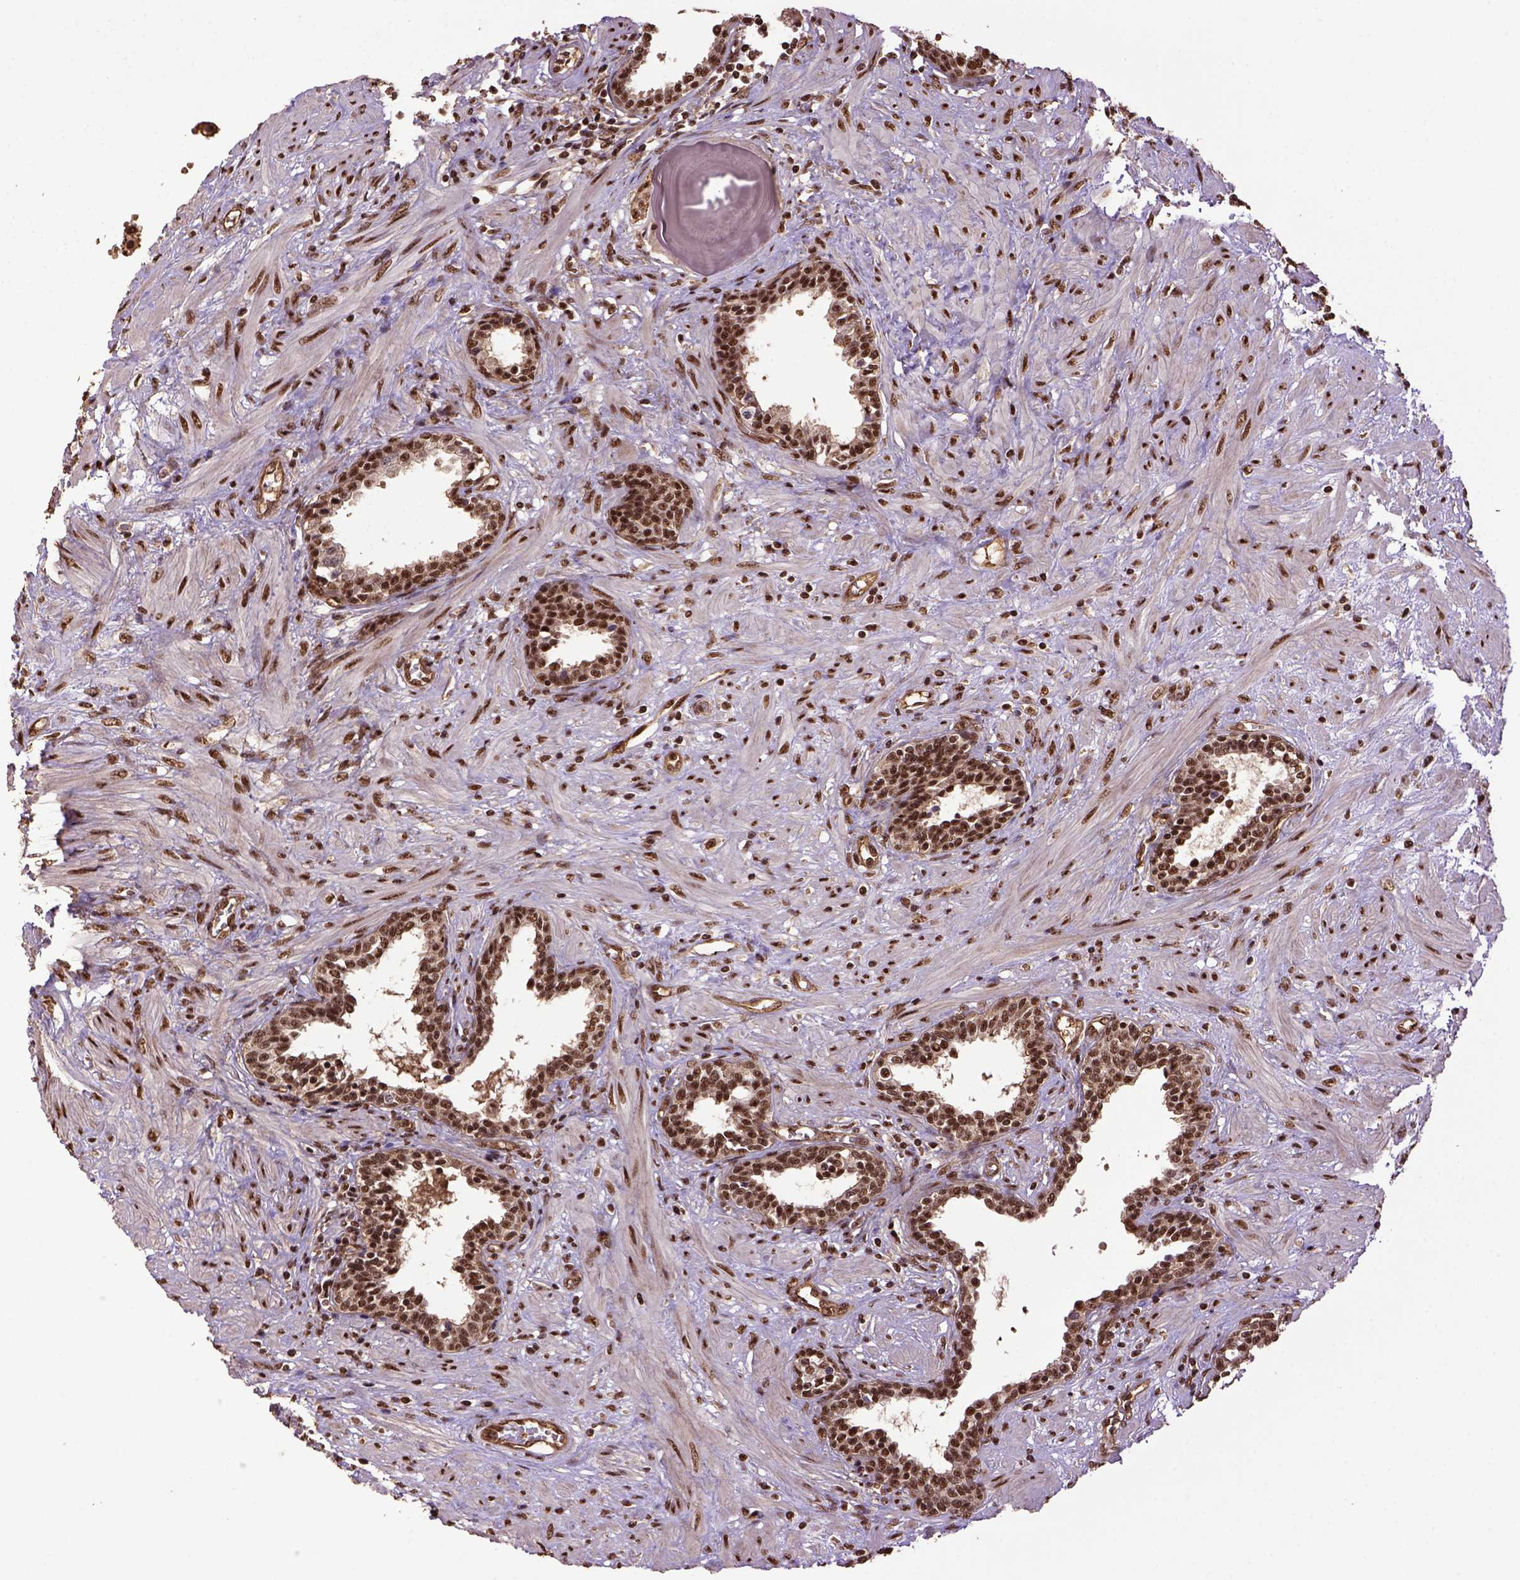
{"staining": {"intensity": "strong", "quantity": ">75%", "location": "nuclear"}, "tissue": "prostate", "cell_type": "Glandular cells", "image_type": "normal", "snomed": [{"axis": "morphology", "description": "Normal tissue, NOS"}, {"axis": "topography", "description": "Prostate"}], "caption": "An immunohistochemistry histopathology image of unremarkable tissue is shown. Protein staining in brown shows strong nuclear positivity in prostate within glandular cells.", "gene": "PPIG", "patient": {"sex": "male", "age": 55}}